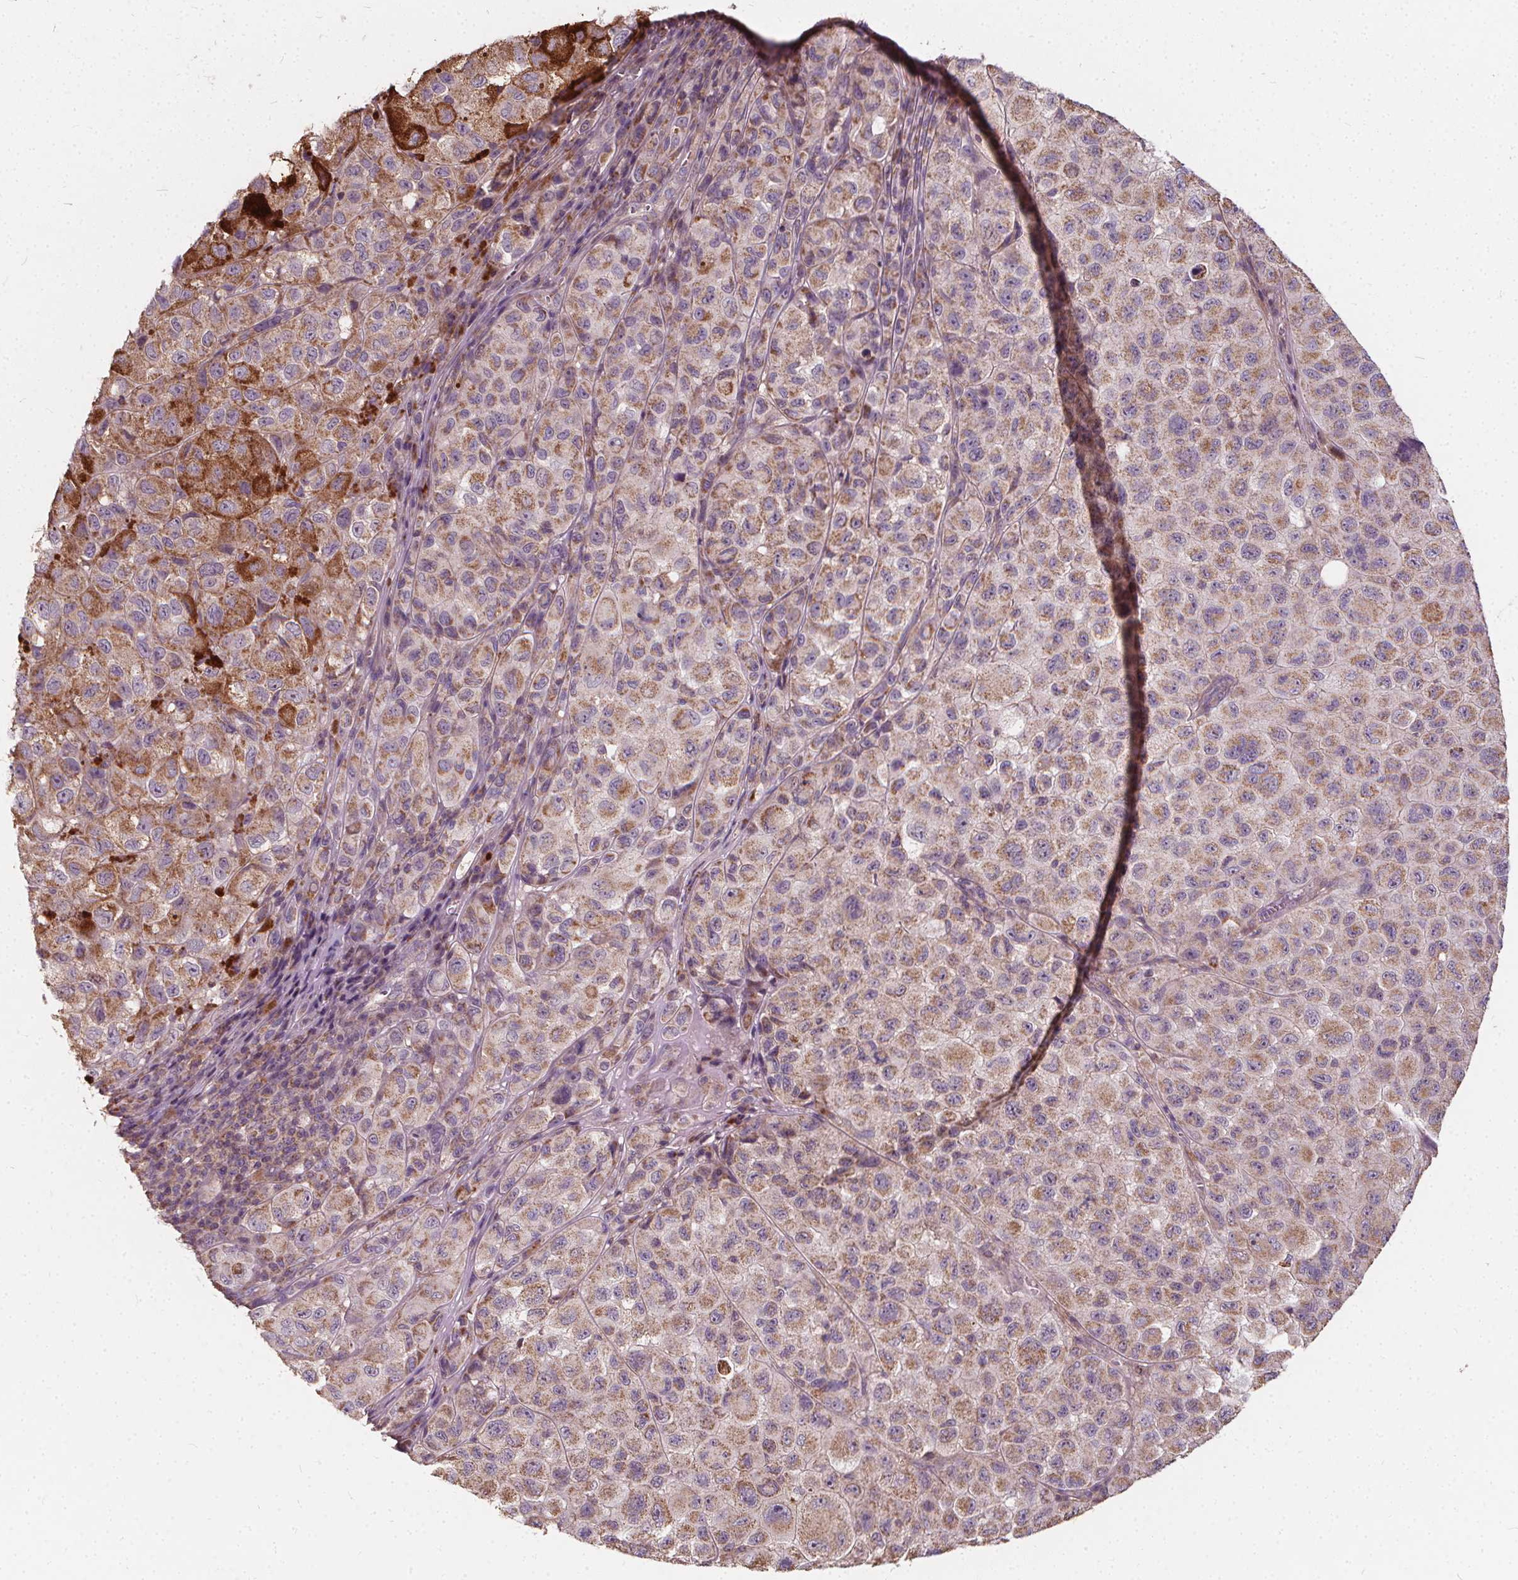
{"staining": {"intensity": "moderate", "quantity": ">75%", "location": "cytoplasmic/membranous"}, "tissue": "melanoma", "cell_type": "Tumor cells", "image_type": "cancer", "snomed": [{"axis": "morphology", "description": "Malignant melanoma, NOS"}, {"axis": "topography", "description": "Skin"}], "caption": "Tumor cells reveal medium levels of moderate cytoplasmic/membranous staining in approximately >75% of cells in malignant melanoma. The staining was performed using DAB to visualize the protein expression in brown, while the nuclei were stained in blue with hematoxylin (Magnification: 20x).", "gene": "ORAI2", "patient": {"sex": "male", "age": 93}}